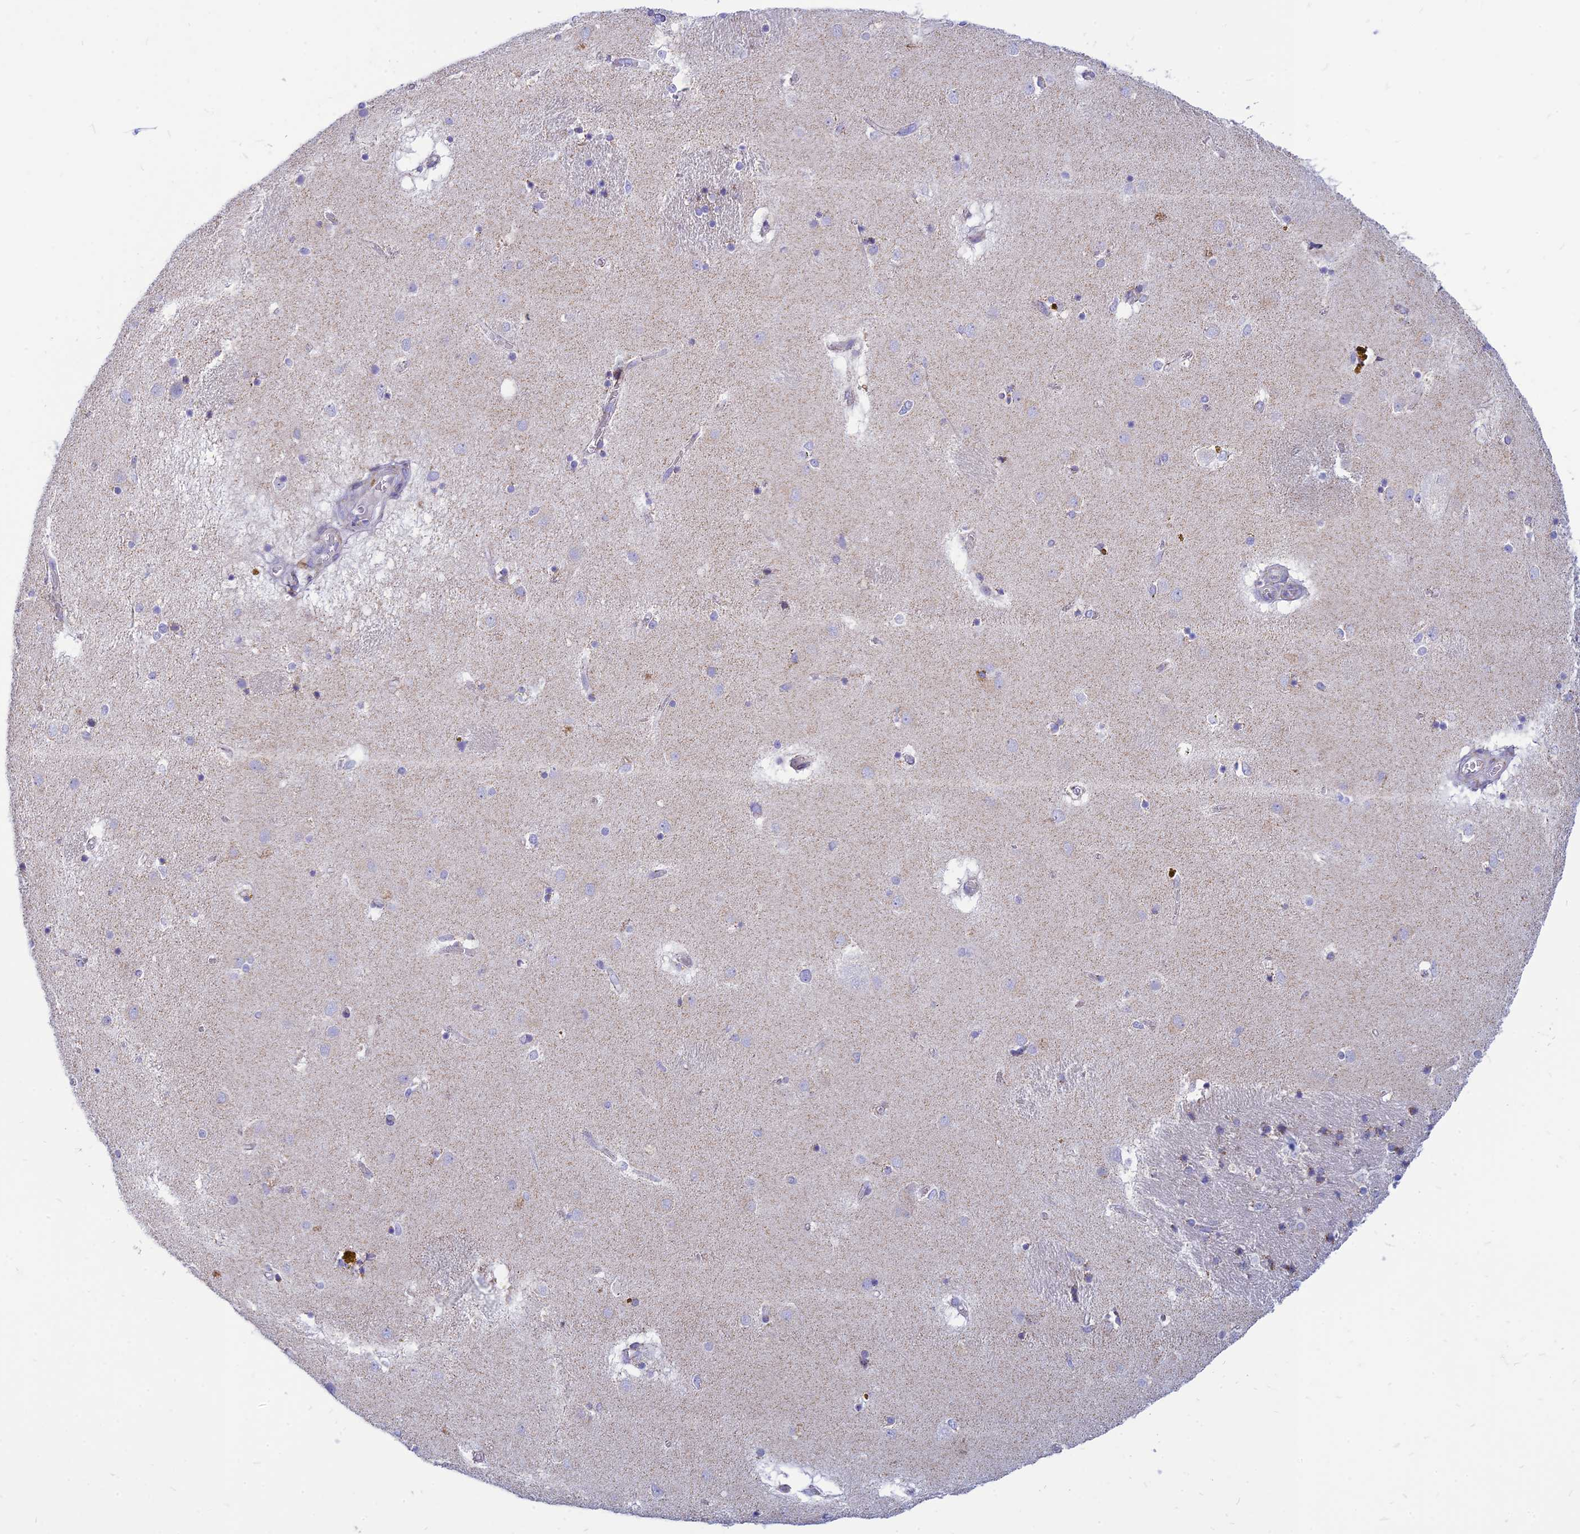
{"staining": {"intensity": "negative", "quantity": "none", "location": "none"}, "tissue": "caudate", "cell_type": "Glial cells", "image_type": "normal", "snomed": [{"axis": "morphology", "description": "Normal tissue, NOS"}, {"axis": "topography", "description": "Lateral ventricle wall"}], "caption": "This is an IHC image of unremarkable human caudate. There is no staining in glial cells.", "gene": "PACC1", "patient": {"sex": "male", "age": 70}}